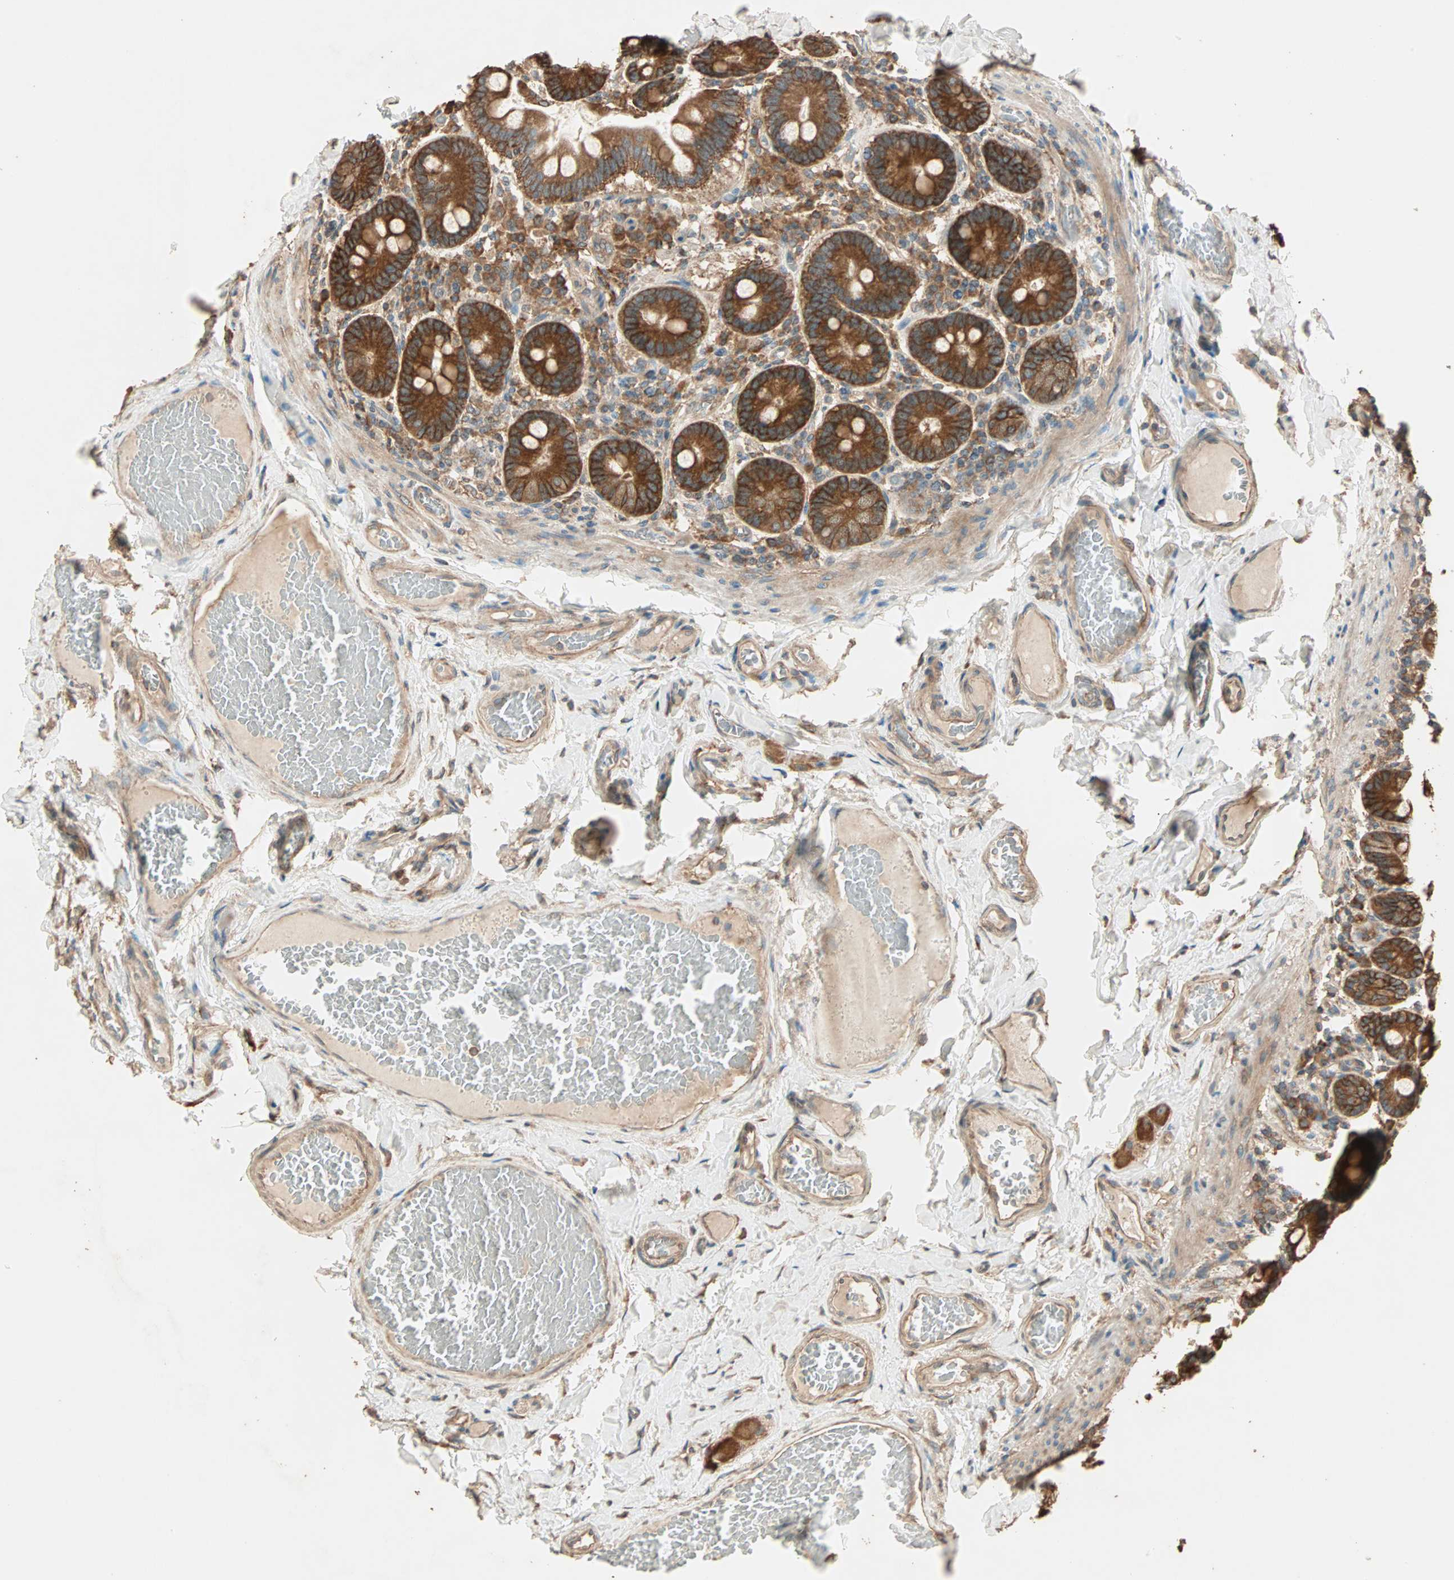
{"staining": {"intensity": "strong", "quantity": ">75%", "location": "cytoplasmic/membranous"}, "tissue": "duodenum", "cell_type": "Glandular cells", "image_type": "normal", "snomed": [{"axis": "morphology", "description": "Normal tissue, NOS"}, {"axis": "topography", "description": "Duodenum"}], "caption": "IHC image of benign human duodenum stained for a protein (brown), which shows high levels of strong cytoplasmic/membranous positivity in approximately >75% of glandular cells.", "gene": "EIF4G2", "patient": {"sex": "male", "age": 66}}